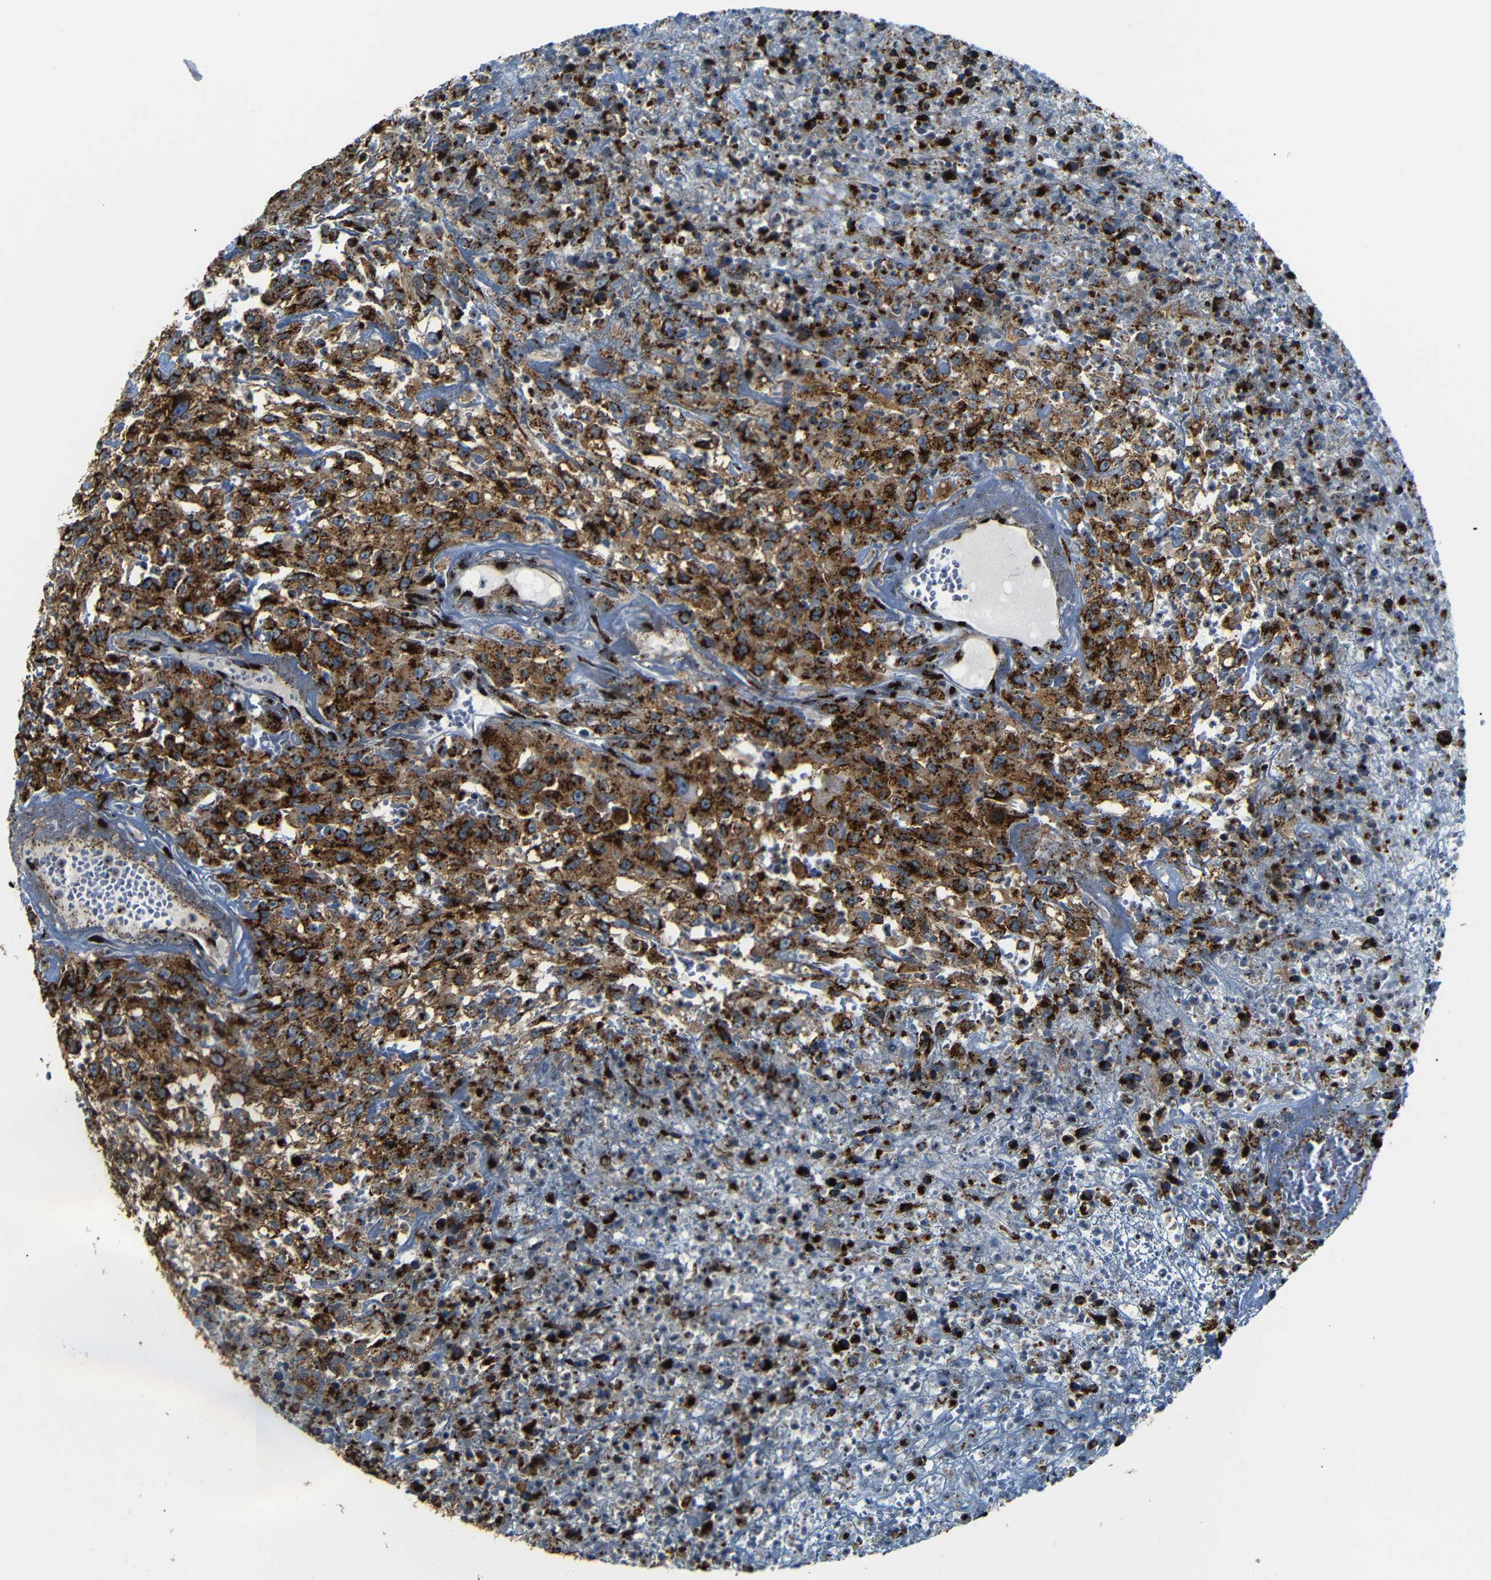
{"staining": {"intensity": "strong", "quantity": ">75%", "location": "cytoplasmic/membranous"}, "tissue": "urothelial cancer", "cell_type": "Tumor cells", "image_type": "cancer", "snomed": [{"axis": "morphology", "description": "Urothelial carcinoma, High grade"}, {"axis": "topography", "description": "Urinary bladder"}], "caption": "Brown immunohistochemical staining in human urothelial cancer reveals strong cytoplasmic/membranous expression in about >75% of tumor cells. The staining was performed using DAB (3,3'-diaminobenzidine) to visualize the protein expression in brown, while the nuclei were stained in blue with hematoxylin (Magnification: 20x).", "gene": "TGOLN2", "patient": {"sex": "male", "age": 46}}